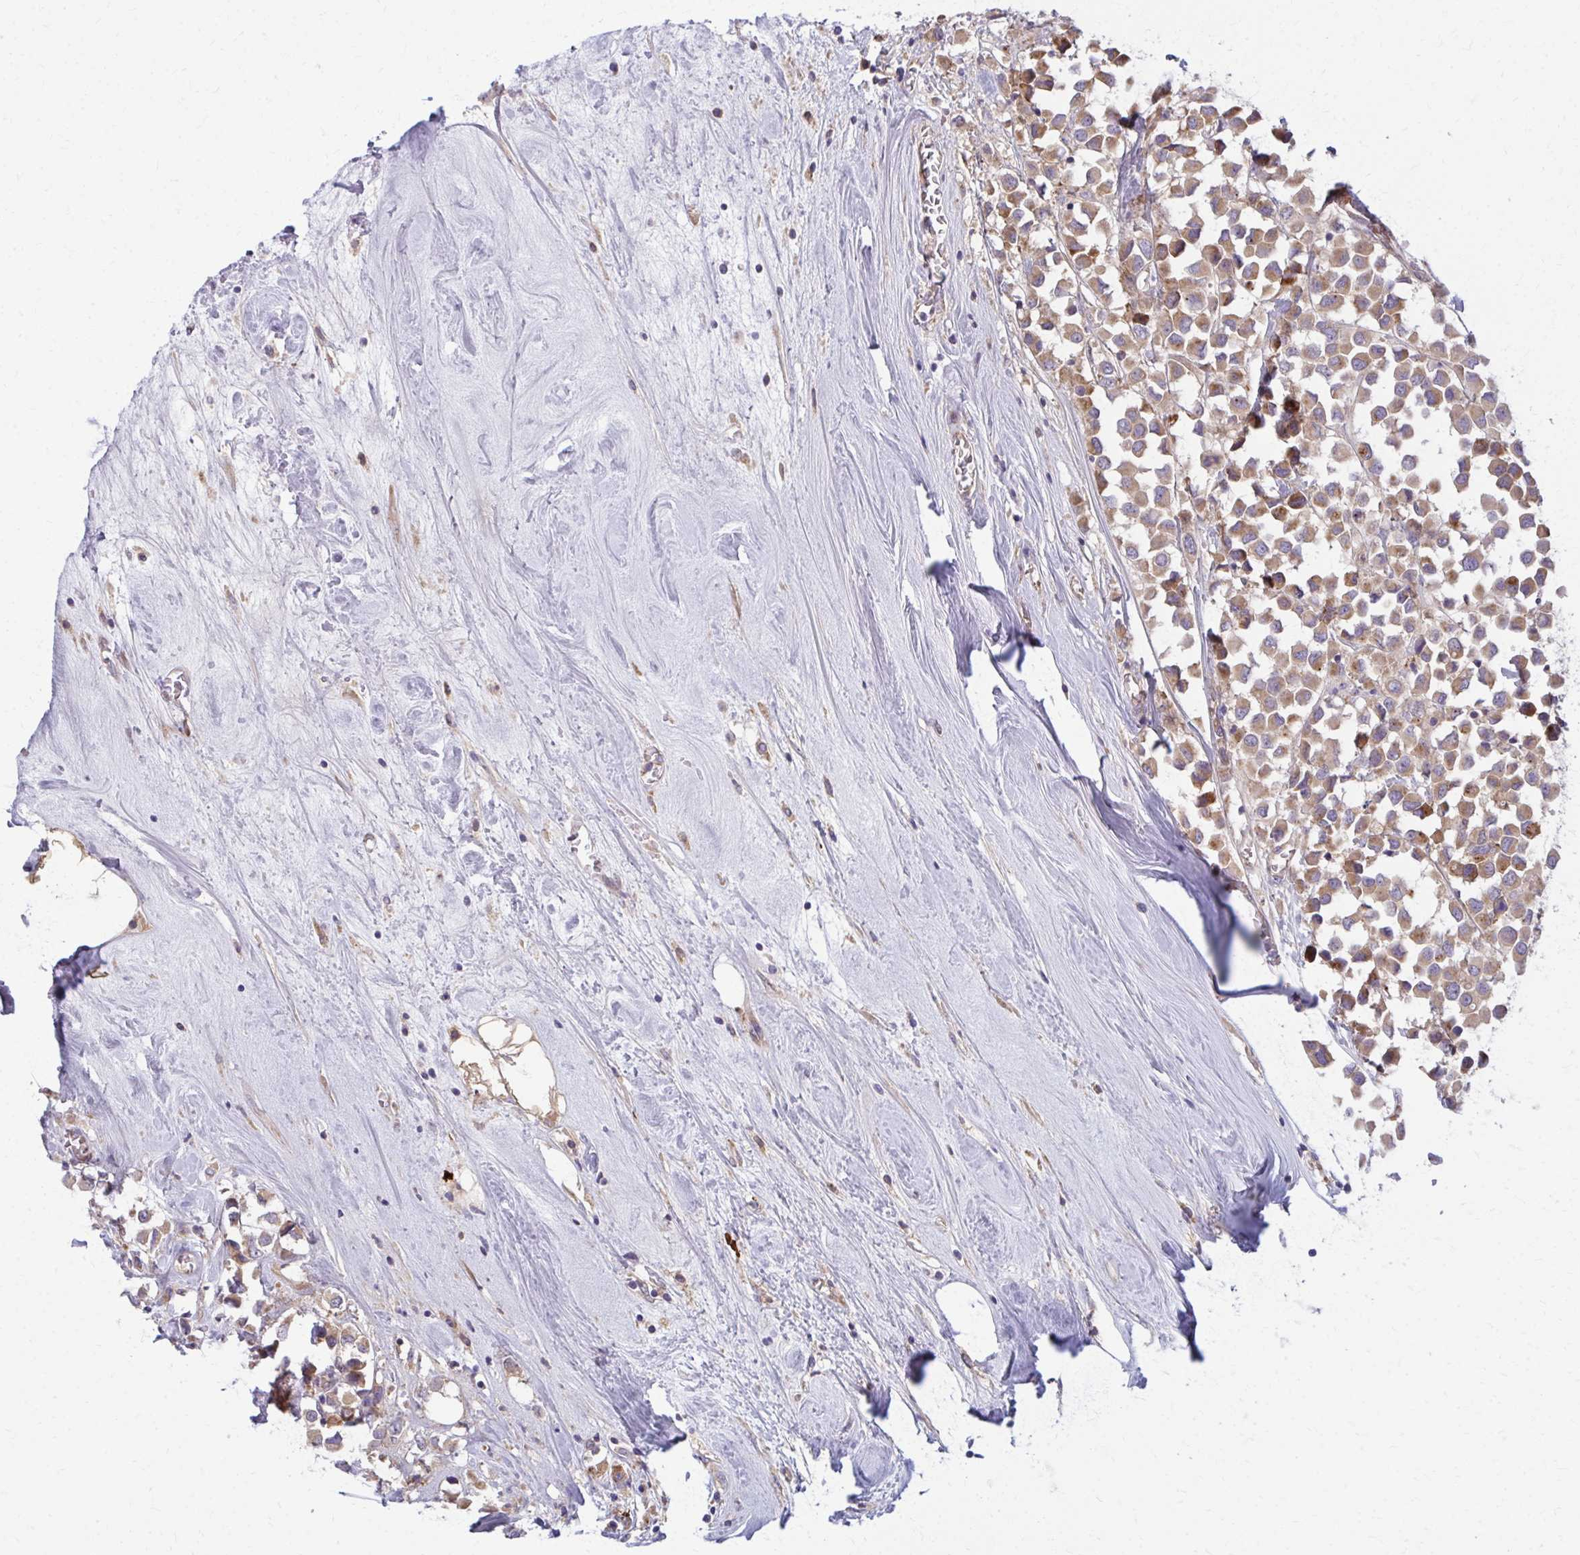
{"staining": {"intensity": "moderate", "quantity": ">75%", "location": "cytoplasmic/membranous"}, "tissue": "breast cancer", "cell_type": "Tumor cells", "image_type": "cancer", "snomed": [{"axis": "morphology", "description": "Duct carcinoma"}, {"axis": "topography", "description": "Breast"}], "caption": "Approximately >75% of tumor cells in human breast cancer (invasive ductal carcinoma) exhibit moderate cytoplasmic/membranous protein expression as visualized by brown immunohistochemical staining.", "gene": "CEMP1", "patient": {"sex": "female", "age": 61}}